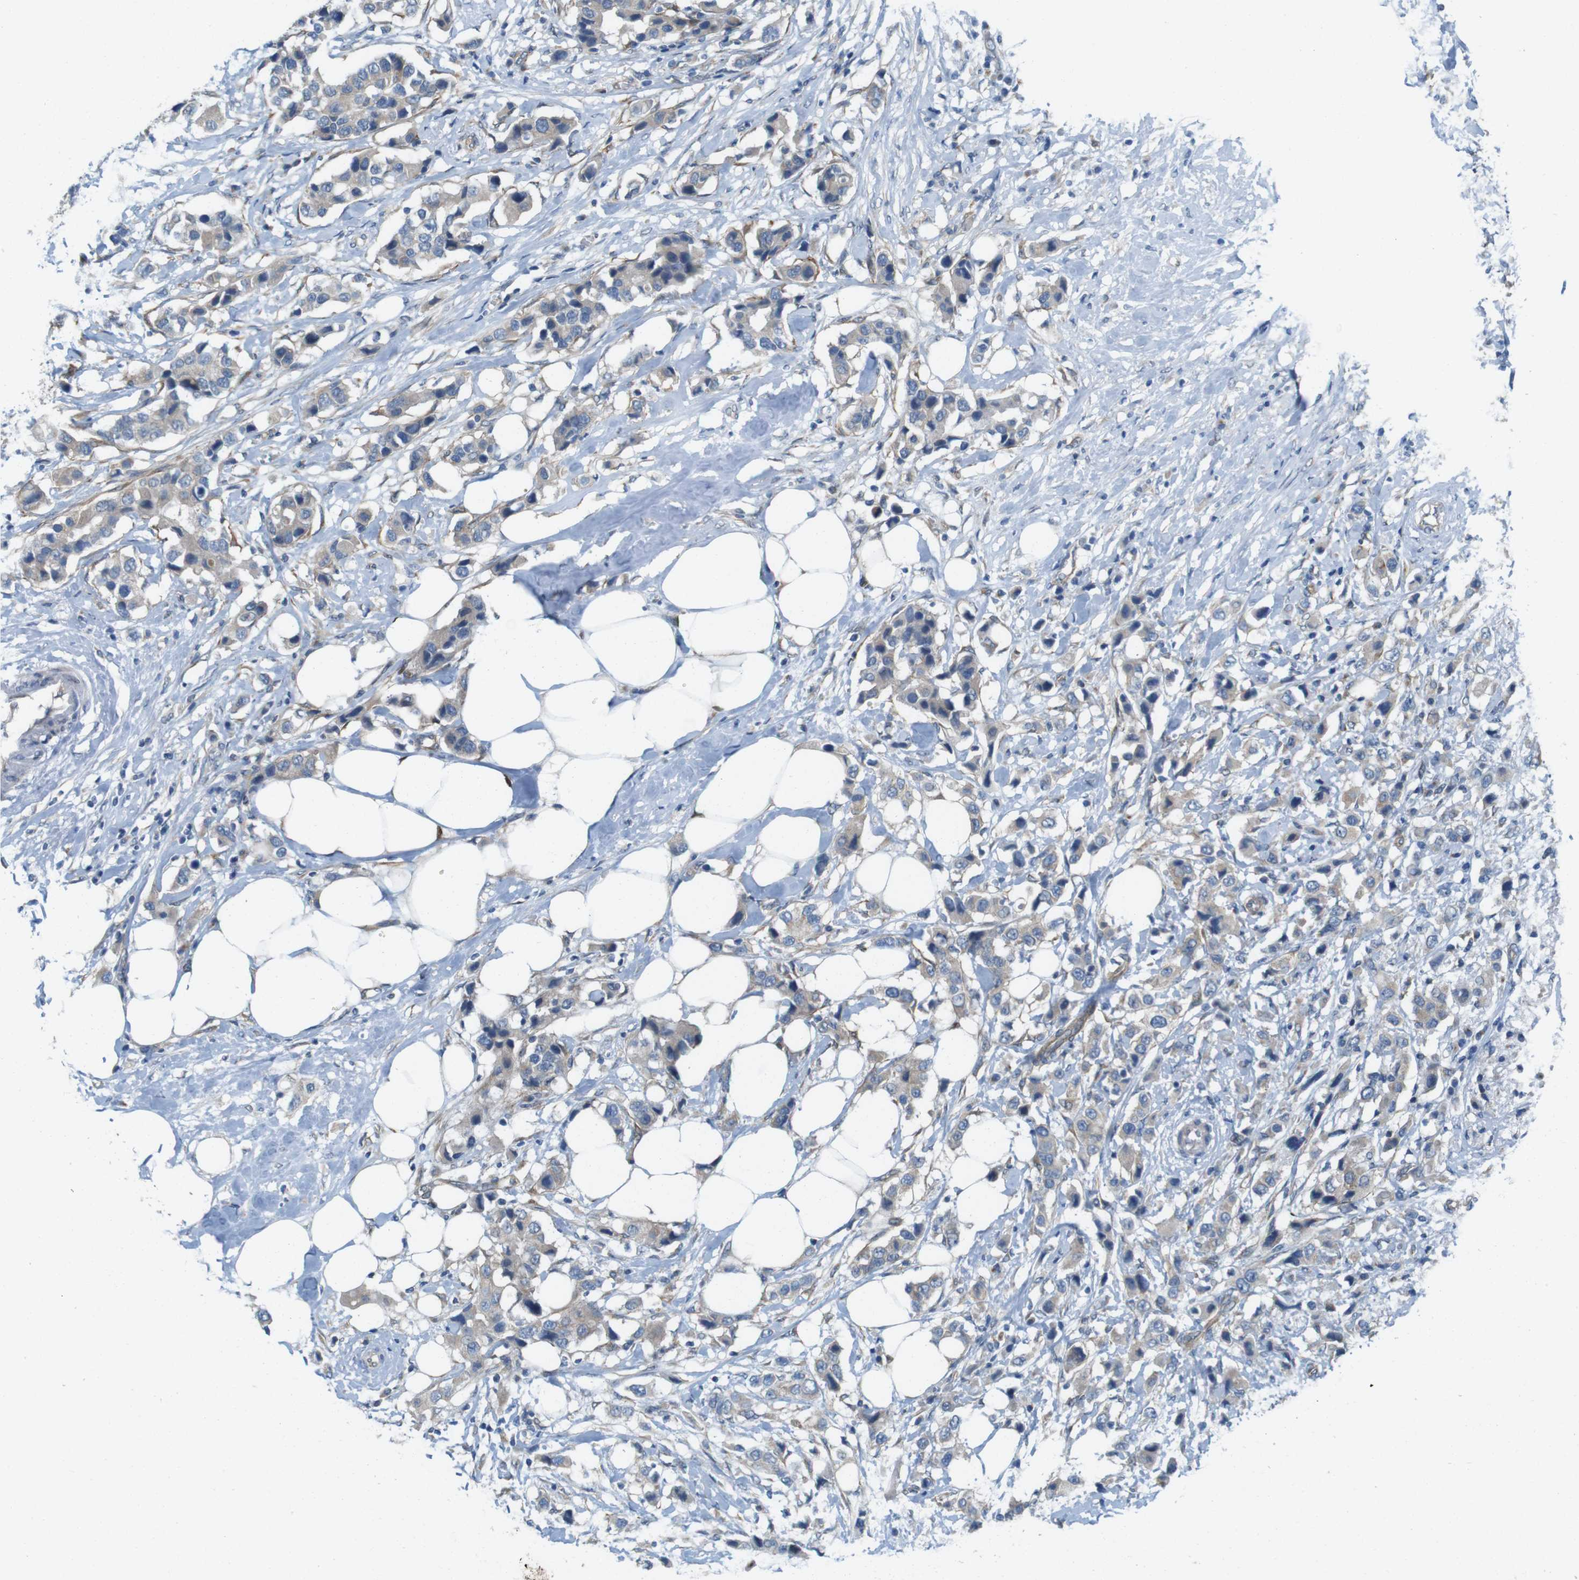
{"staining": {"intensity": "weak", "quantity": ">75%", "location": "cytoplasmic/membranous"}, "tissue": "breast cancer", "cell_type": "Tumor cells", "image_type": "cancer", "snomed": [{"axis": "morphology", "description": "Normal tissue, NOS"}, {"axis": "morphology", "description": "Duct carcinoma"}, {"axis": "topography", "description": "Breast"}], "caption": "Immunohistochemistry (DAB (3,3'-diaminobenzidine)) staining of intraductal carcinoma (breast) reveals weak cytoplasmic/membranous protein staining in about >75% of tumor cells.", "gene": "SKI", "patient": {"sex": "female", "age": 50}}